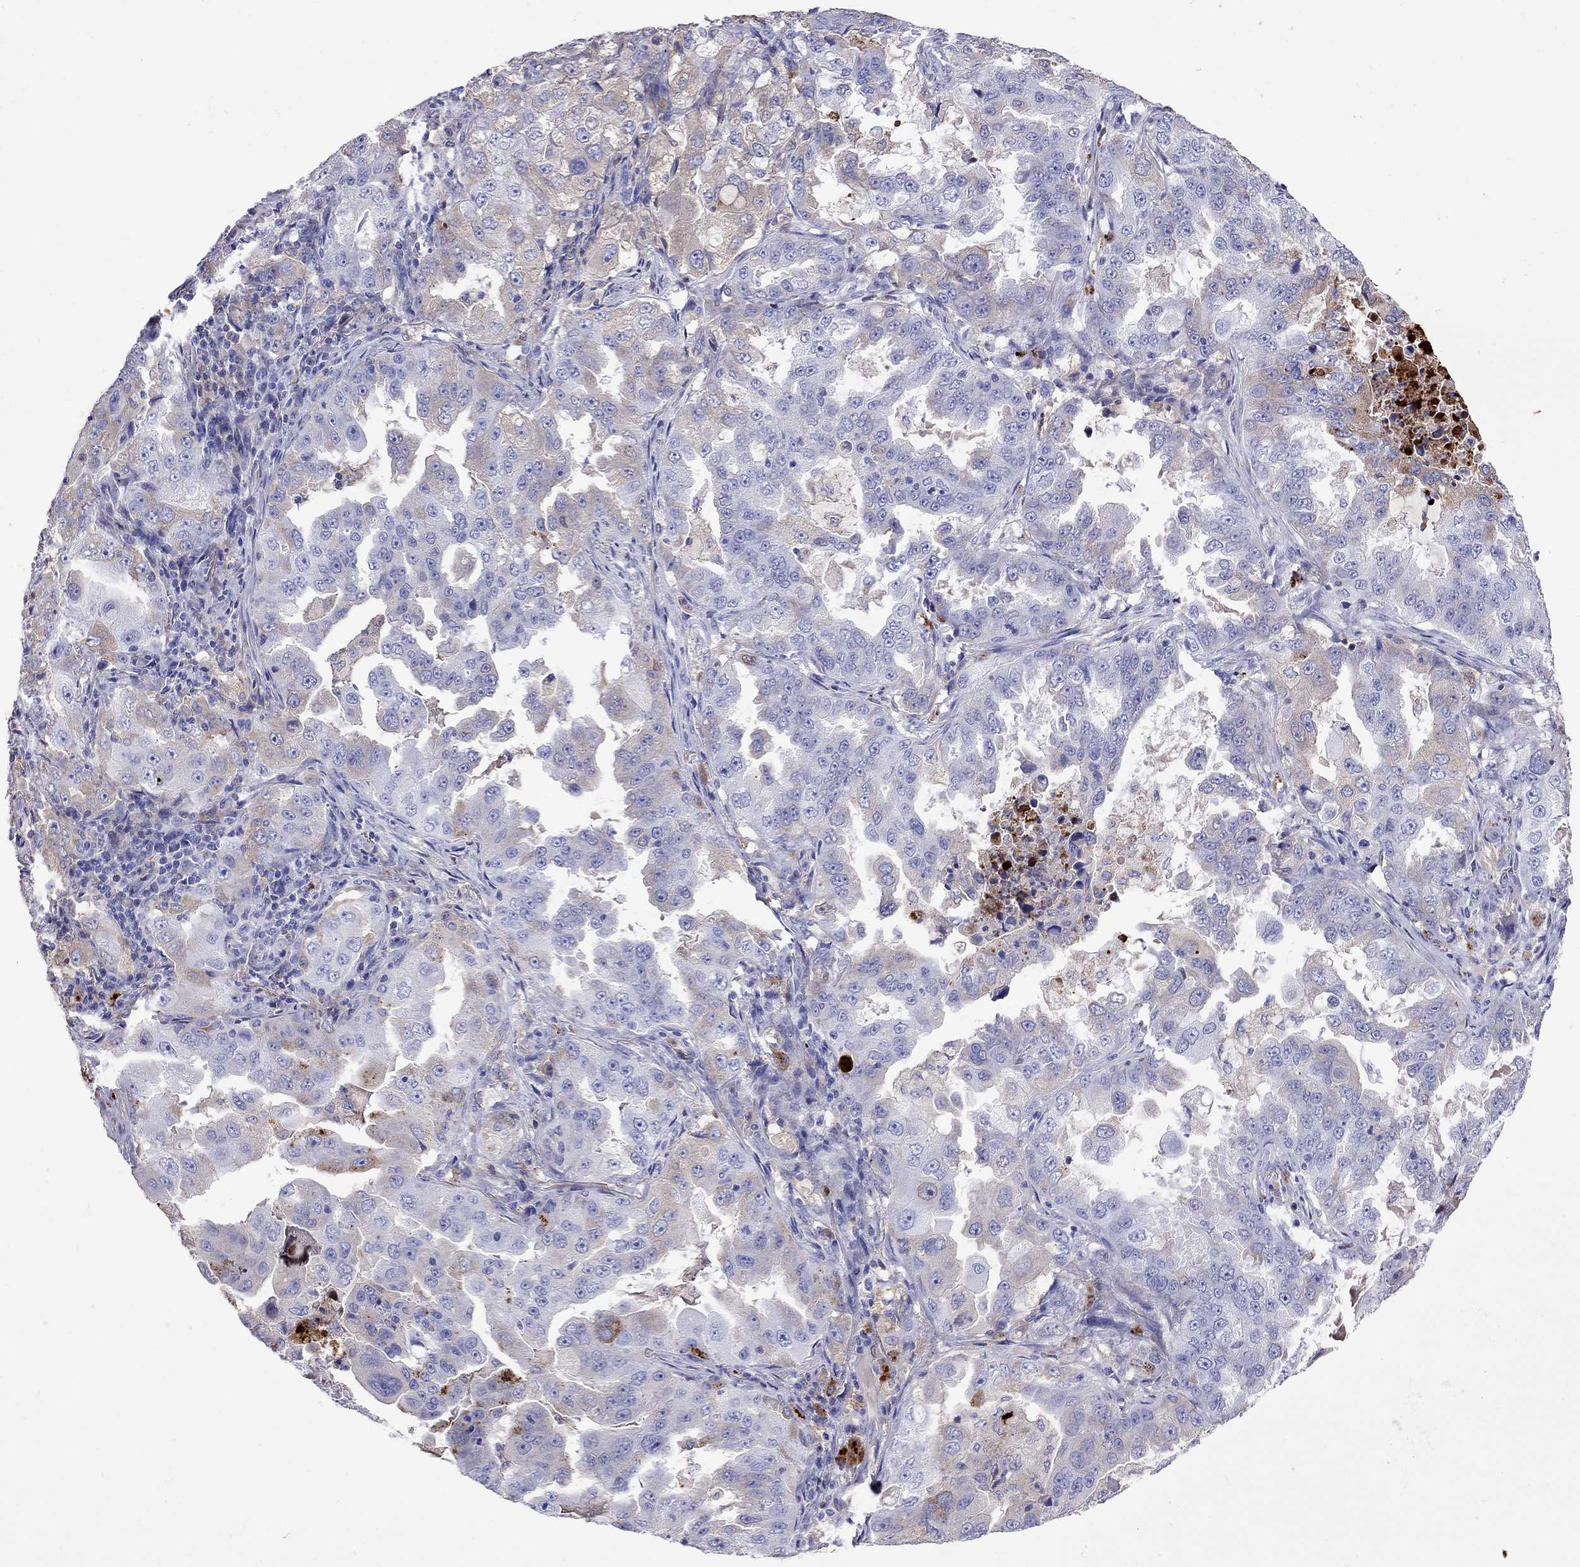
{"staining": {"intensity": "negative", "quantity": "none", "location": "none"}, "tissue": "lung cancer", "cell_type": "Tumor cells", "image_type": "cancer", "snomed": [{"axis": "morphology", "description": "Adenocarcinoma, NOS"}, {"axis": "topography", "description": "Lung"}], "caption": "IHC photomicrograph of neoplastic tissue: human lung adenocarcinoma stained with DAB (3,3'-diaminobenzidine) exhibits no significant protein positivity in tumor cells. (Stains: DAB (3,3'-diaminobenzidine) immunohistochemistry with hematoxylin counter stain, Microscopy: brightfield microscopy at high magnification).", "gene": "SERPINA3", "patient": {"sex": "female", "age": 61}}